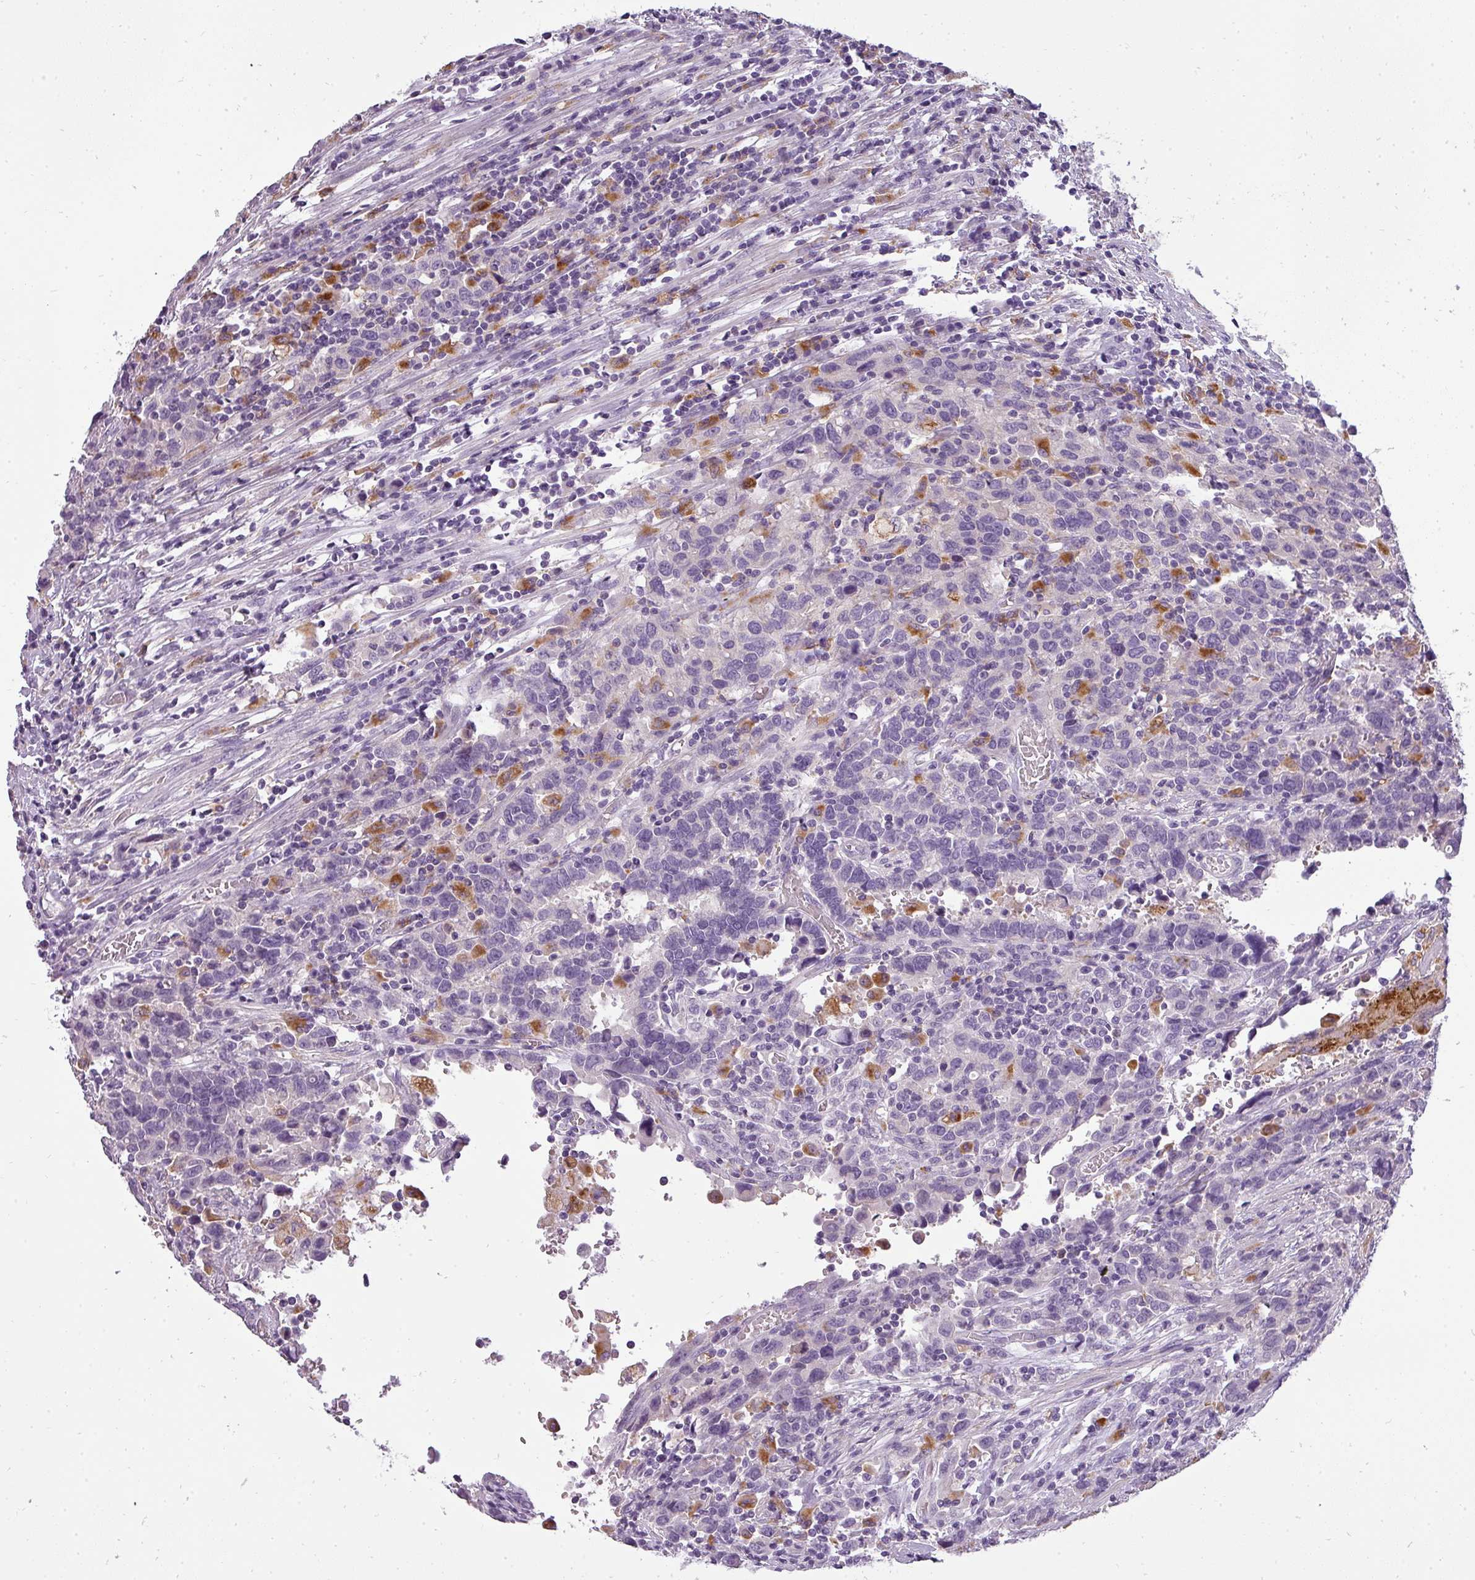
{"staining": {"intensity": "negative", "quantity": "none", "location": "none"}, "tissue": "urothelial cancer", "cell_type": "Tumor cells", "image_type": "cancer", "snomed": [{"axis": "morphology", "description": "Urothelial carcinoma, High grade"}, {"axis": "topography", "description": "Urinary bladder"}], "caption": "High magnification brightfield microscopy of urothelial cancer stained with DAB (3,3'-diaminobenzidine) (brown) and counterstained with hematoxylin (blue): tumor cells show no significant positivity.", "gene": "ATP6V1D", "patient": {"sex": "male", "age": 61}}